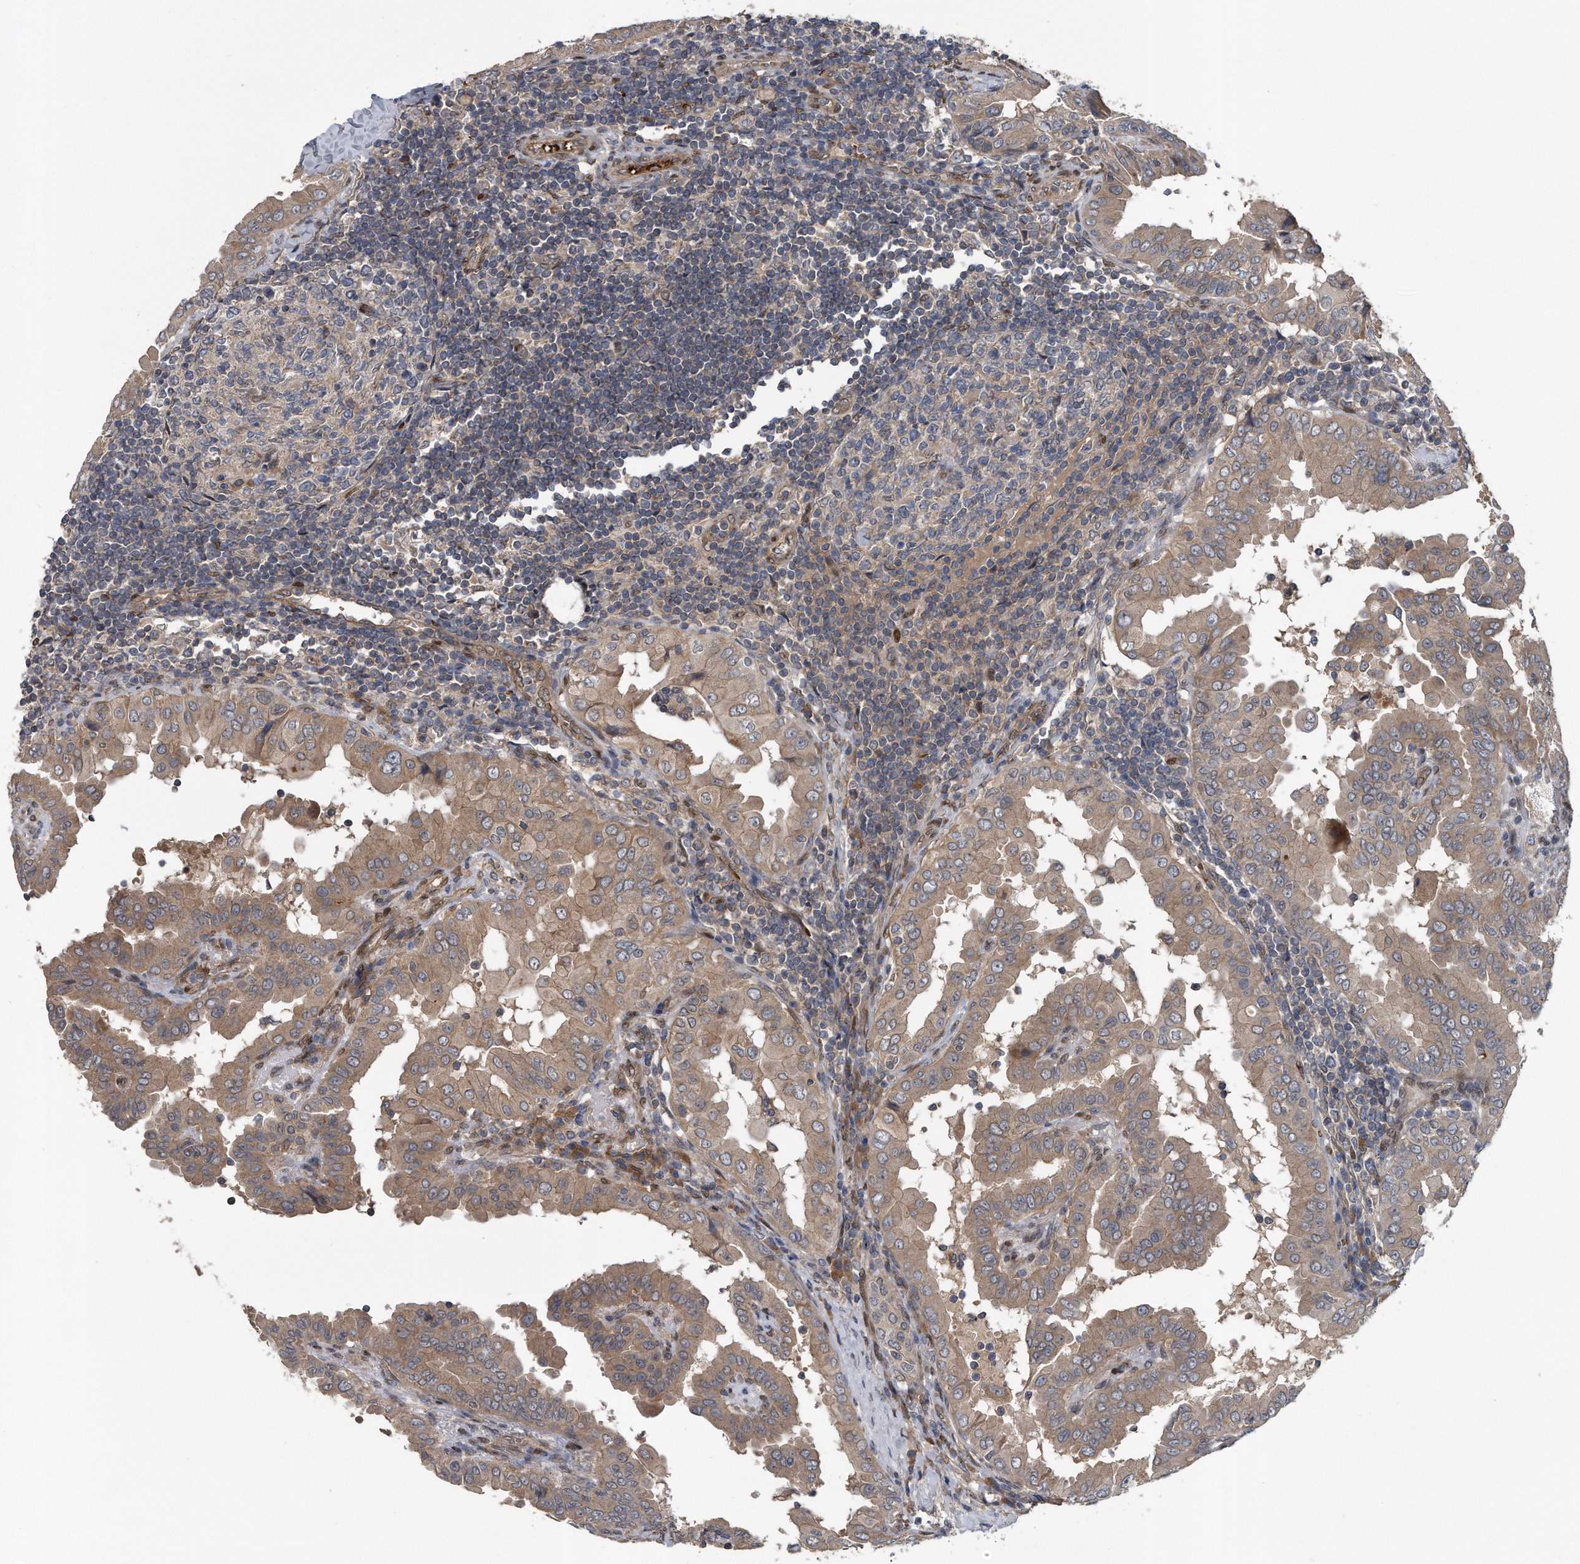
{"staining": {"intensity": "moderate", "quantity": ">75%", "location": "cytoplasmic/membranous"}, "tissue": "thyroid cancer", "cell_type": "Tumor cells", "image_type": "cancer", "snomed": [{"axis": "morphology", "description": "Papillary adenocarcinoma, NOS"}, {"axis": "topography", "description": "Thyroid gland"}], "caption": "A histopathology image of thyroid papillary adenocarcinoma stained for a protein demonstrates moderate cytoplasmic/membranous brown staining in tumor cells. (DAB IHC with brightfield microscopy, high magnification).", "gene": "ZNF79", "patient": {"sex": "male", "age": 33}}